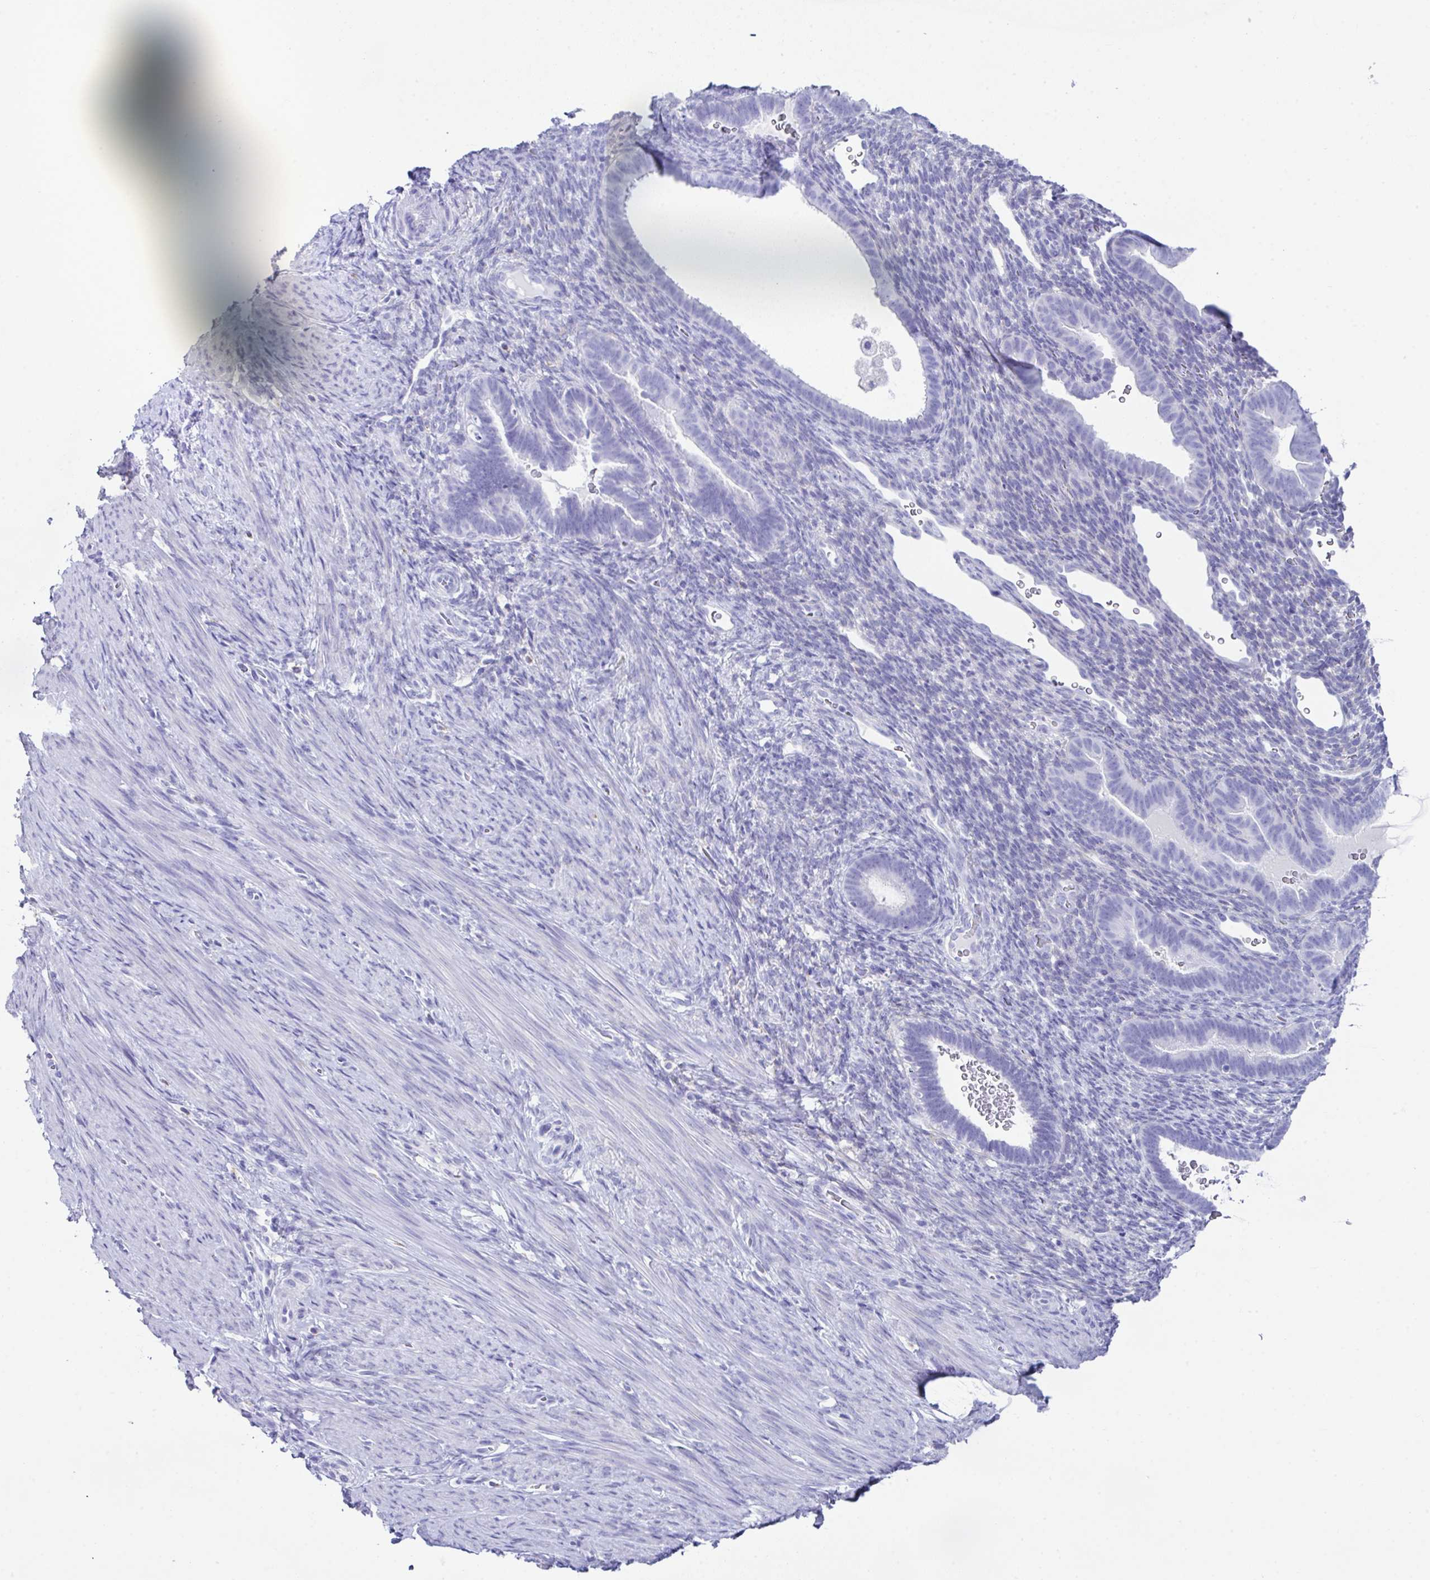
{"staining": {"intensity": "negative", "quantity": "none", "location": "none"}, "tissue": "endometrium", "cell_type": "Cells in endometrial stroma", "image_type": "normal", "snomed": [{"axis": "morphology", "description": "Normal tissue, NOS"}, {"axis": "topography", "description": "Endometrium"}], "caption": "A histopathology image of human endometrium is negative for staining in cells in endometrial stroma. (DAB (3,3'-diaminobenzidine) immunohistochemistry with hematoxylin counter stain).", "gene": "LGALS4", "patient": {"sex": "female", "age": 34}}